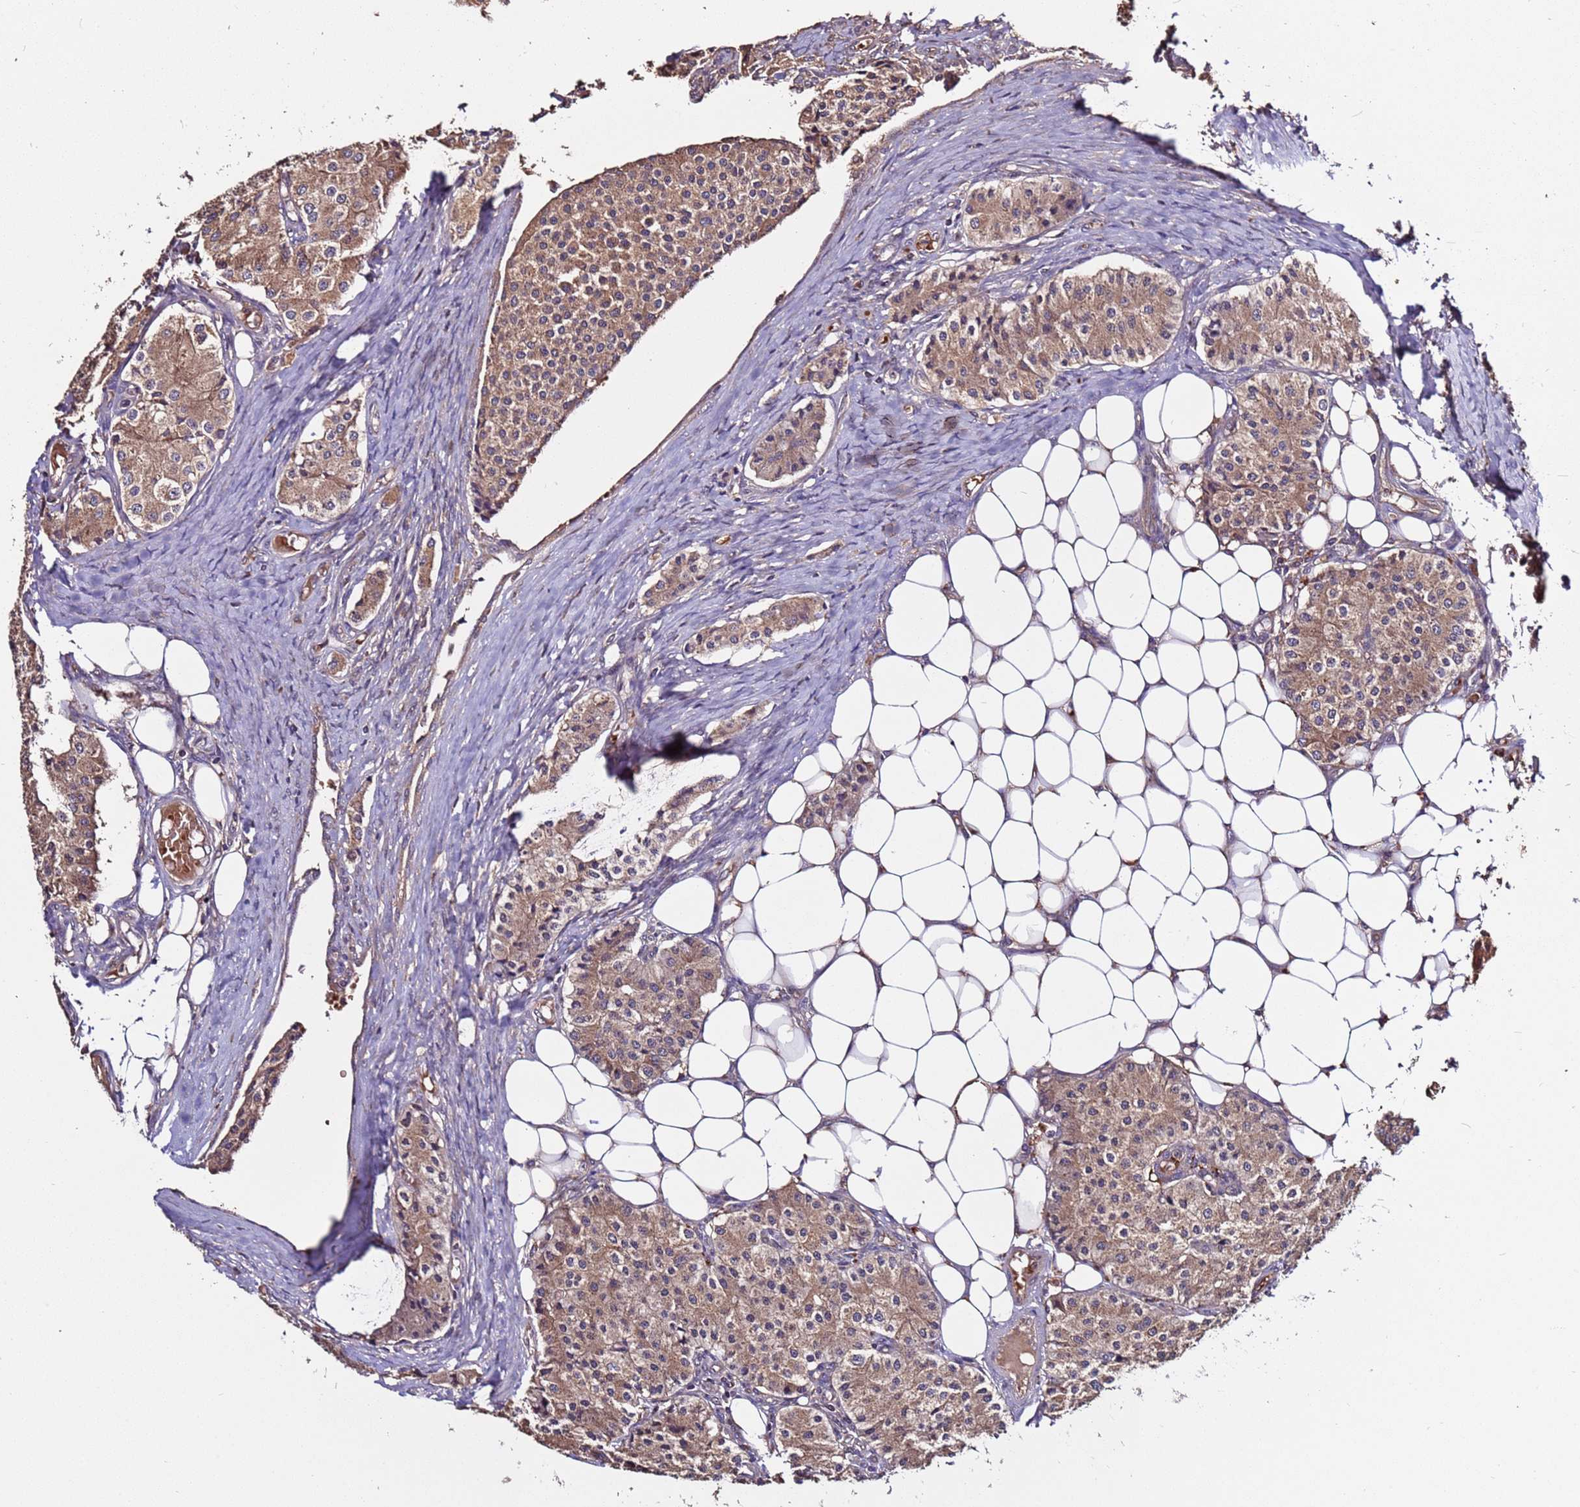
{"staining": {"intensity": "moderate", "quantity": ">75%", "location": "cytoplasmic/membranous"}, "tissue": "carcinoid", "cell_type": "Tumor cells", "image_type": "cancer", "snomed": [{"axis": "morphology", "description": "Carcinoid, malignant, NOS"}, {"axis": "topography", "description": "Colon"}], "caption": "Carcinoid (malignant) tissue demonstrates moderate cytoplasmic/membranous staining in about >75% of tumor cells", "gene": "RPS15A", "patient": {"sex": "female", "age": 52}}